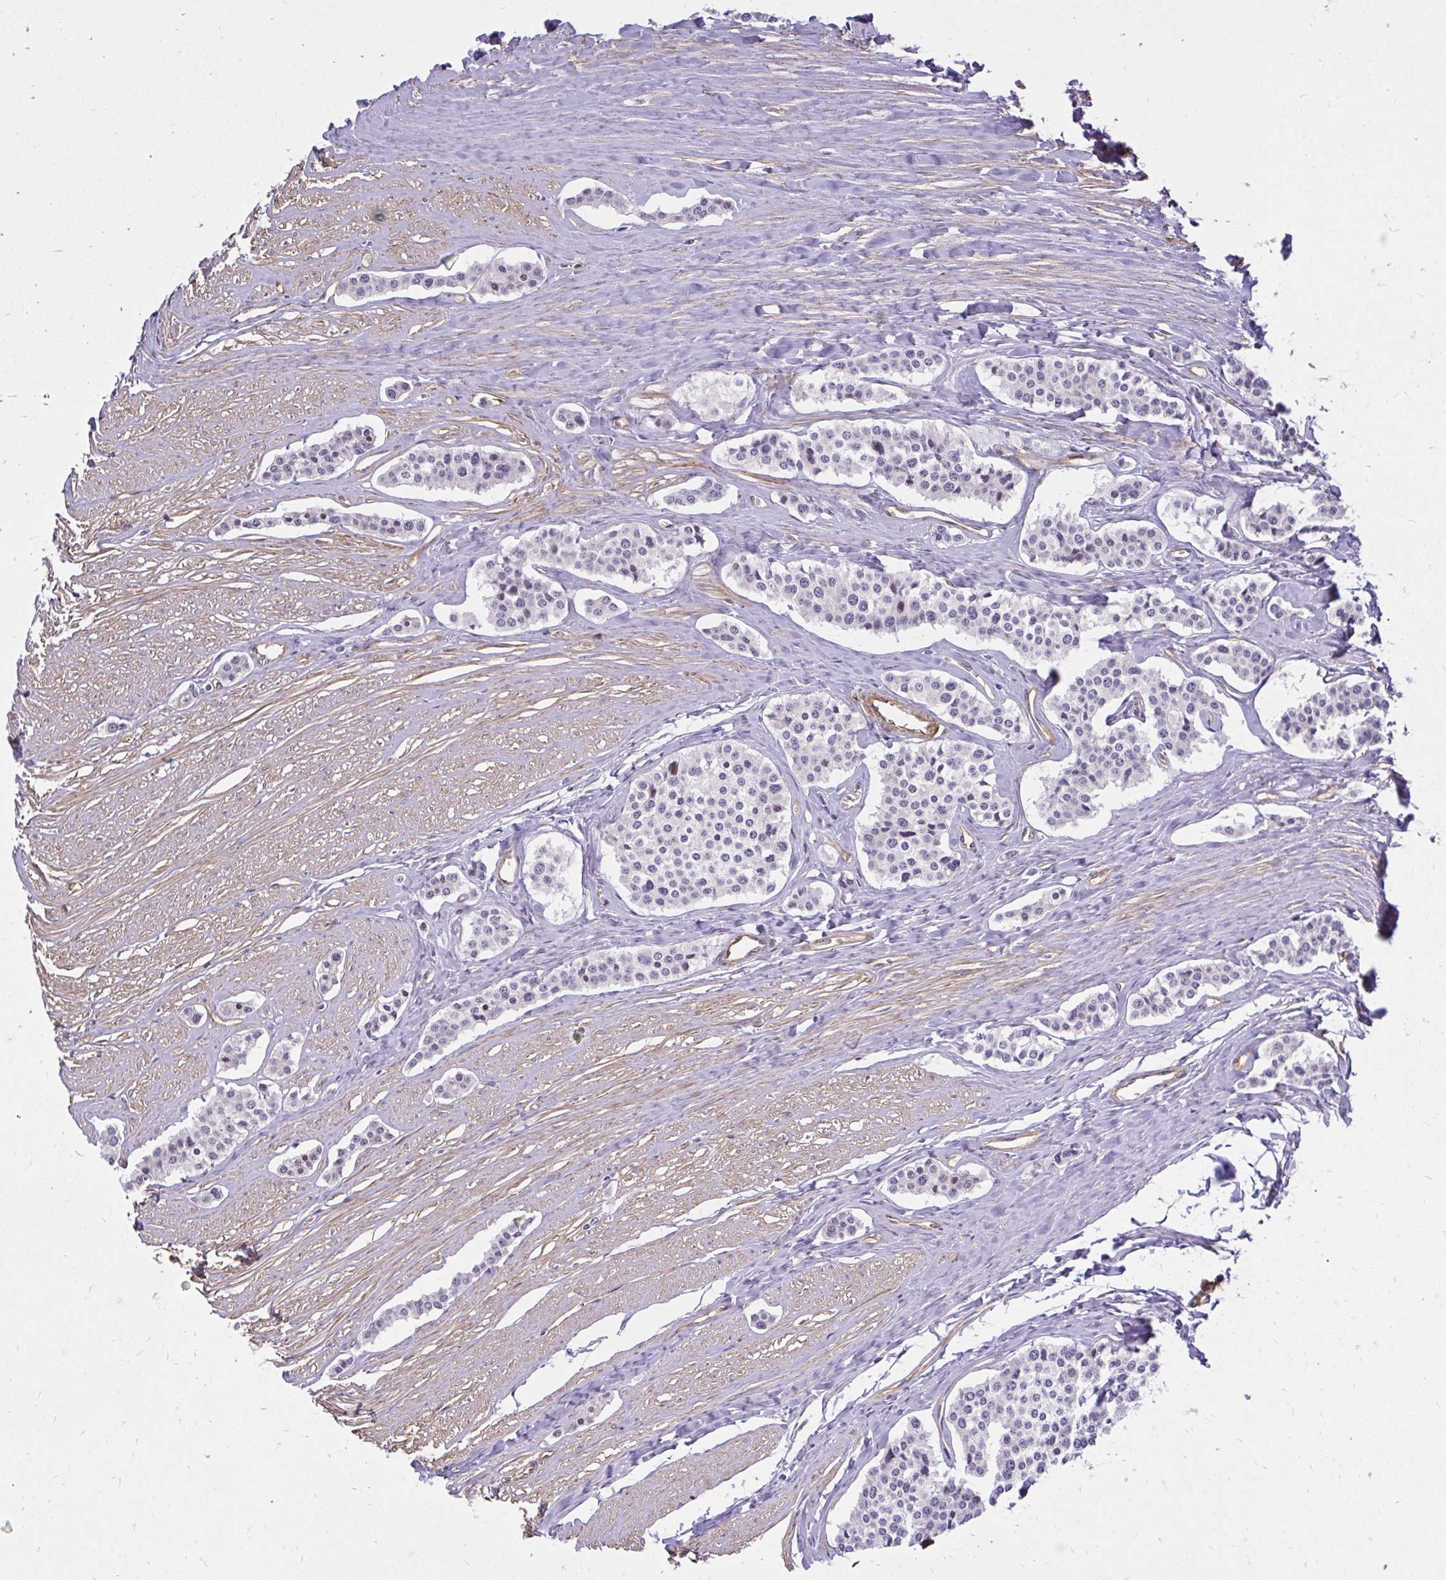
{"staining": {"intensity": "negative", "quantity": "none", "location": "none"}, "tissue": "carcinoid", "cell_type": "Tumor cells", "image_type": "cancer", "snomed": [{"axis": "morphology", "description": "Carcinoid, malignant, NOS"}, {"axis": "topography", "description": "Small intestine"}], "caption": "Carcinoid stained for a protein using immunohistochemistry (IHC) demonstrates no staining tumor cells.", "gene": "RSKR", "patient": {"sex": "male", "age": 60}}